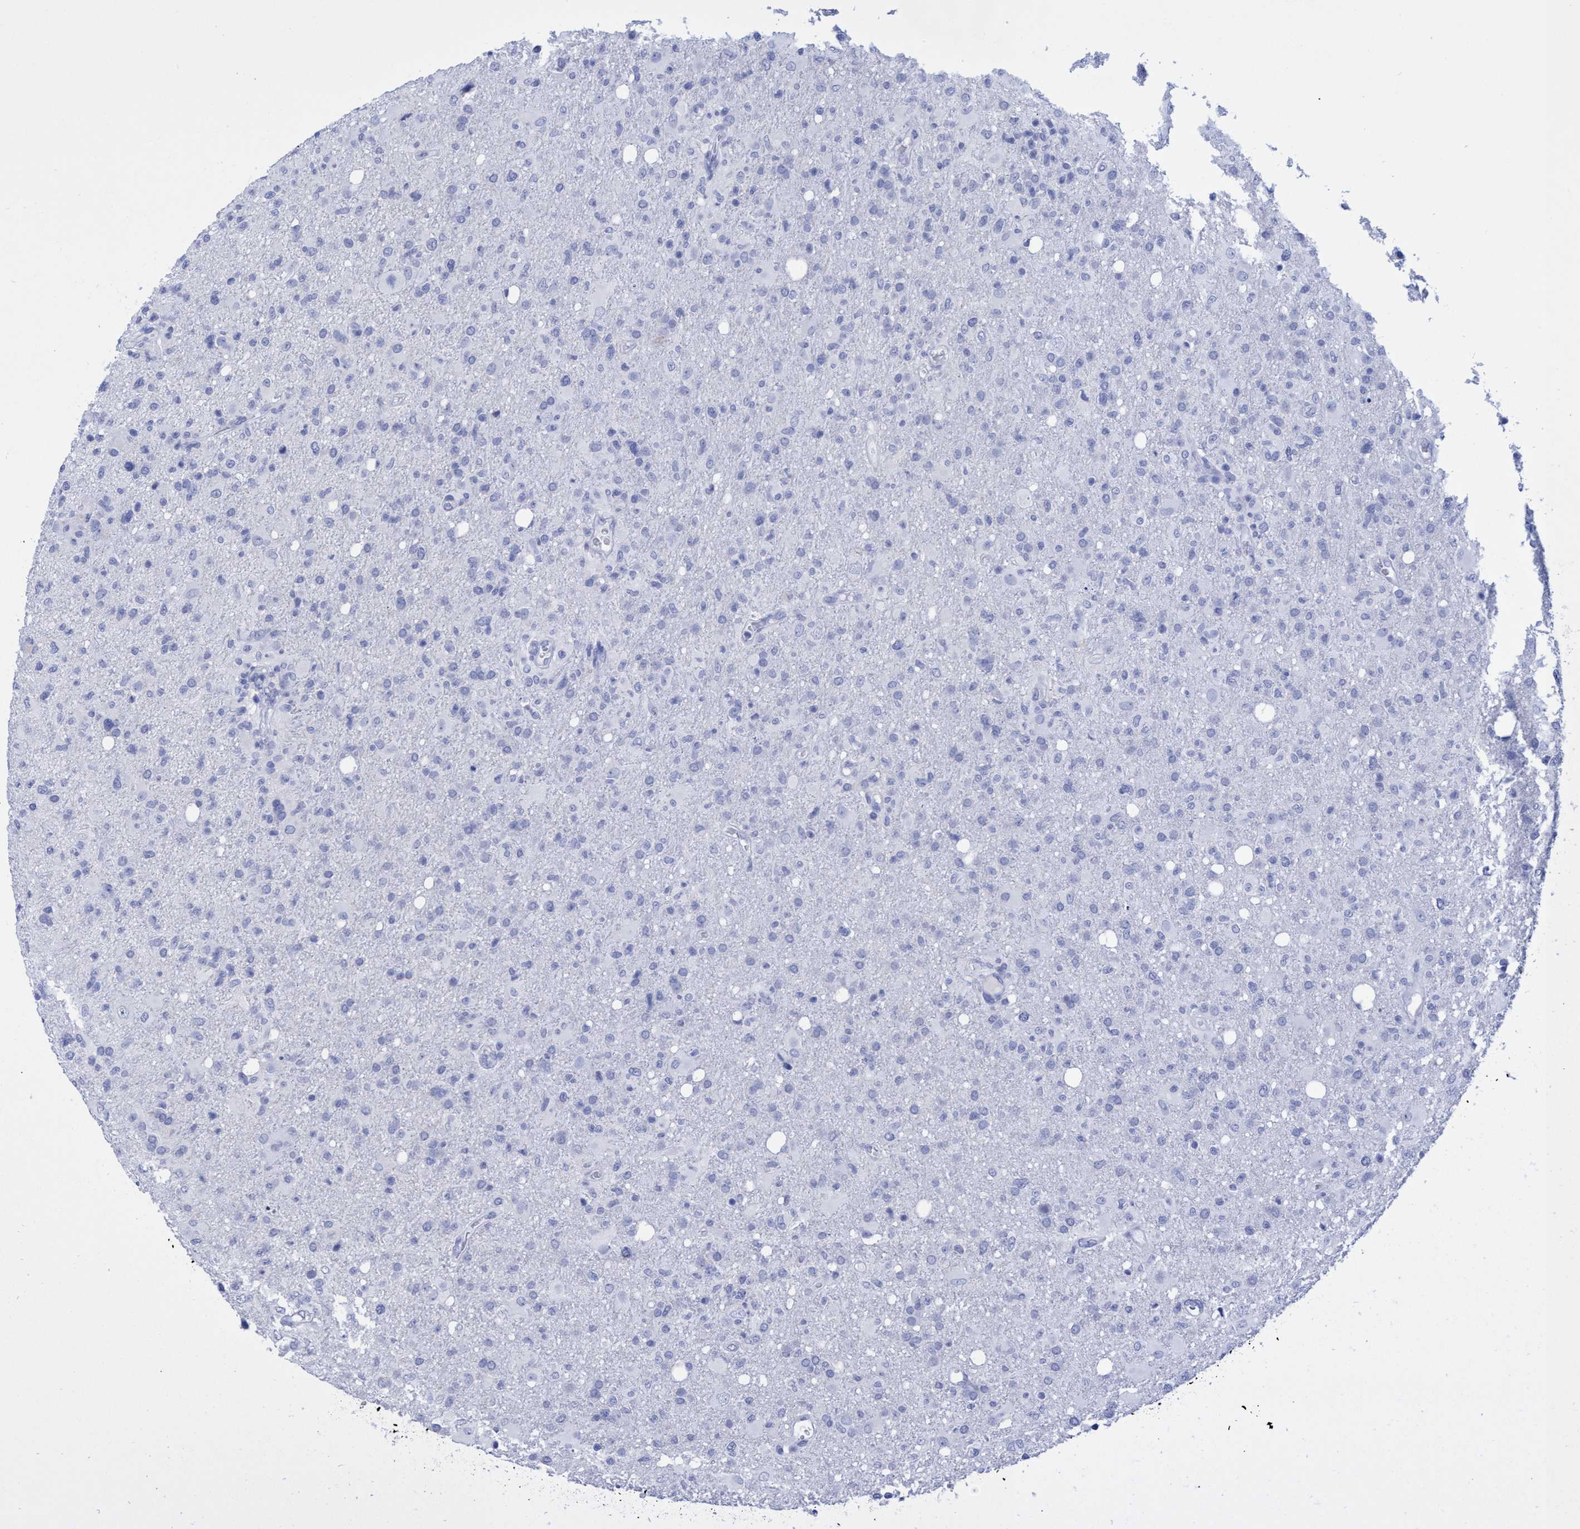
{"staining": {"intensity": "negative", "quantity": "none", "location": "none"}, "tissue": "glioma", "cell_type": "Tumor cells", "image_type": "cancer", "snomed": [{"axis": "morphology", "description": "Glioma, malignant, High grade"}, {"axis": "topography", "description": "Brain"}], "caption": "Micrograph shows no significant protein staining in tumor cells of glioma. The staining is performed using DAB (3,3'-diaminobenzidine) brown chromogen with nuclei counter-stained in using hematoxylin.", "gene": "INSL6", "patient": {"sex": "female", "age": 57}}